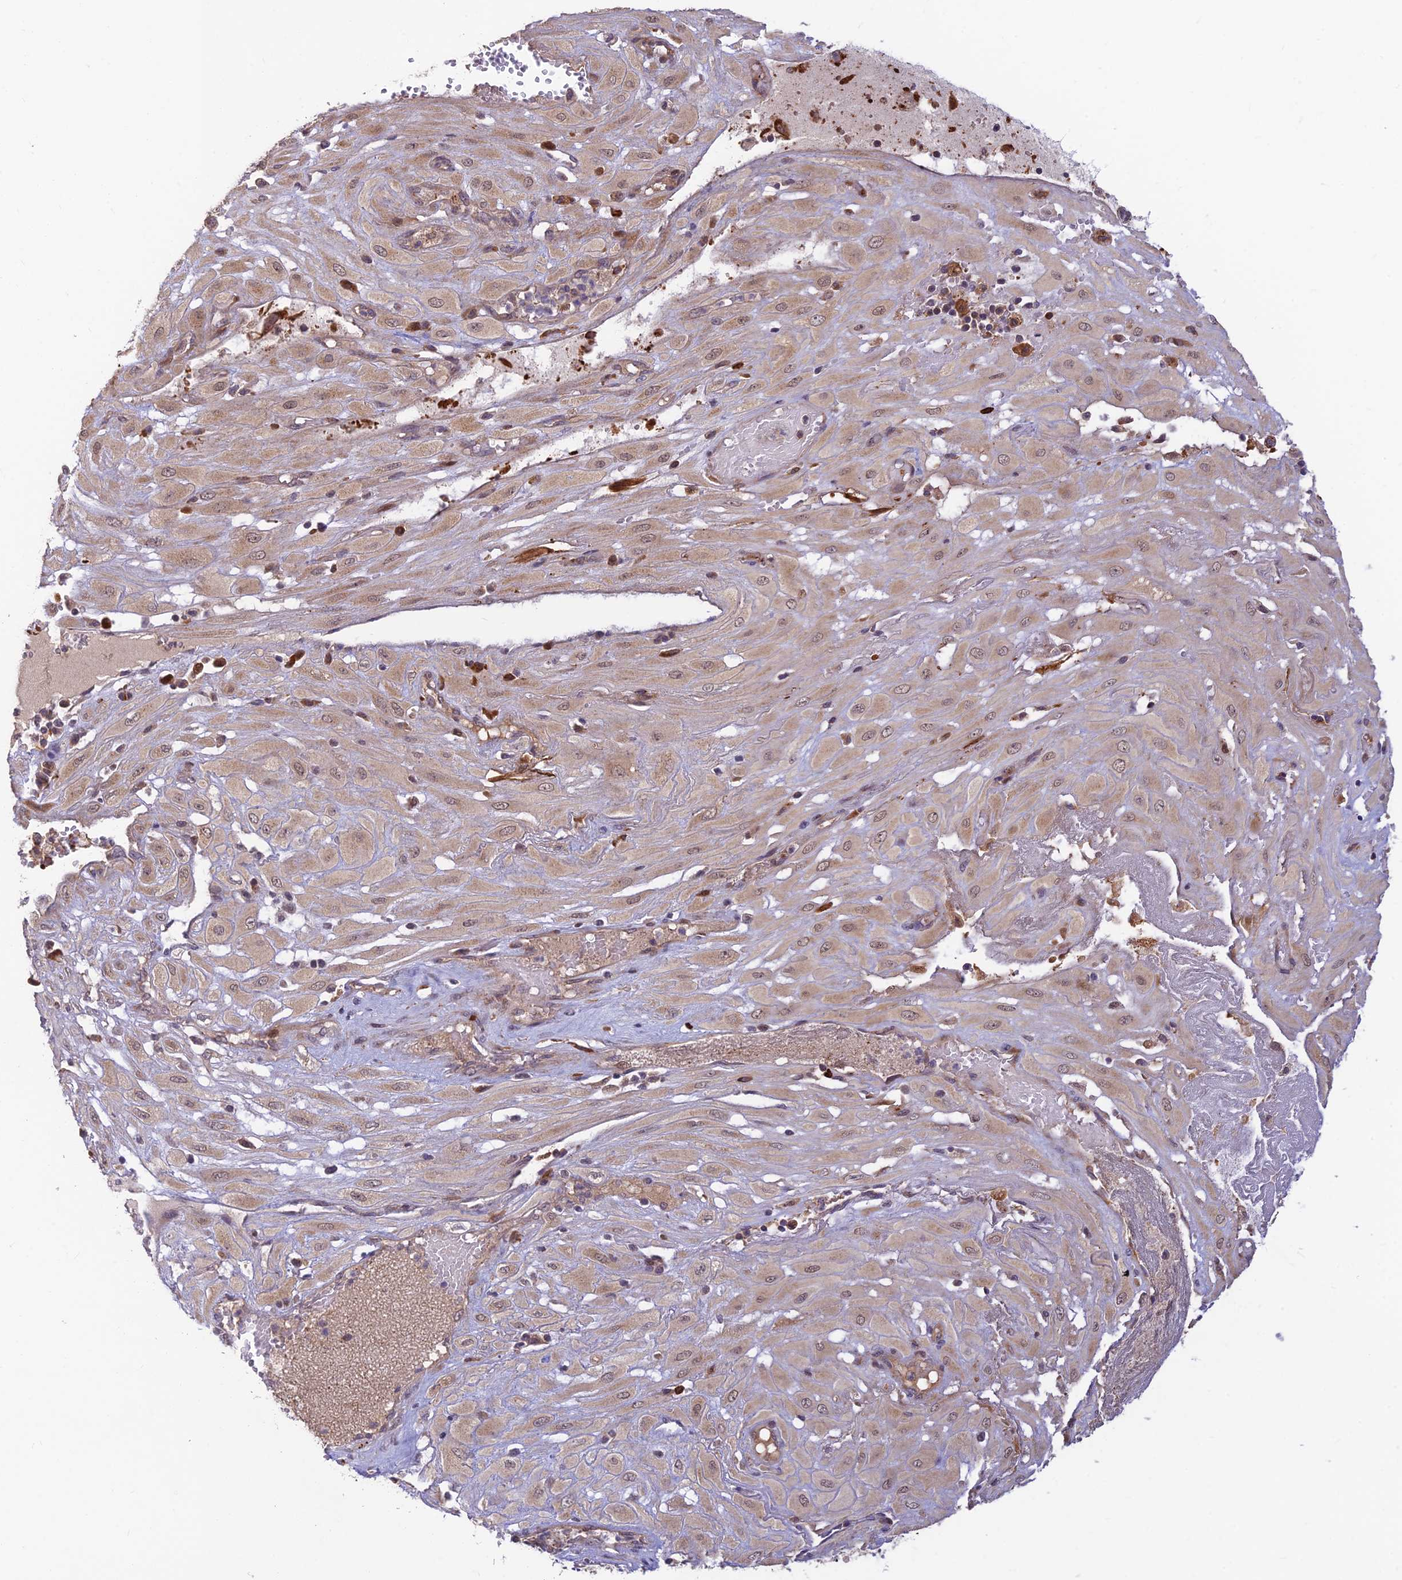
{"staining": {"intensity": "weak", "quantity": "25%-75%", "location": "cytoplasmic/membranous,nuclear"}, "tissue": "cervical cancer", "cell_type": "Tumor cells", "image_type": "cancer", "snomed": [{"axis": "morphology", "description": "Squamous cell carcinoma, NOS"}, {"axis": "topography", "description": "Cervix"}], "caption": "Cervical cancer was stained to show a protein in brown. There is low levels of weak cytoplasmic/membranous and nuclear positivity in approximately 25%-75% of tumor cells.", "gene": "ASPDH", "patient": {"sex": "female", "age": 36}}